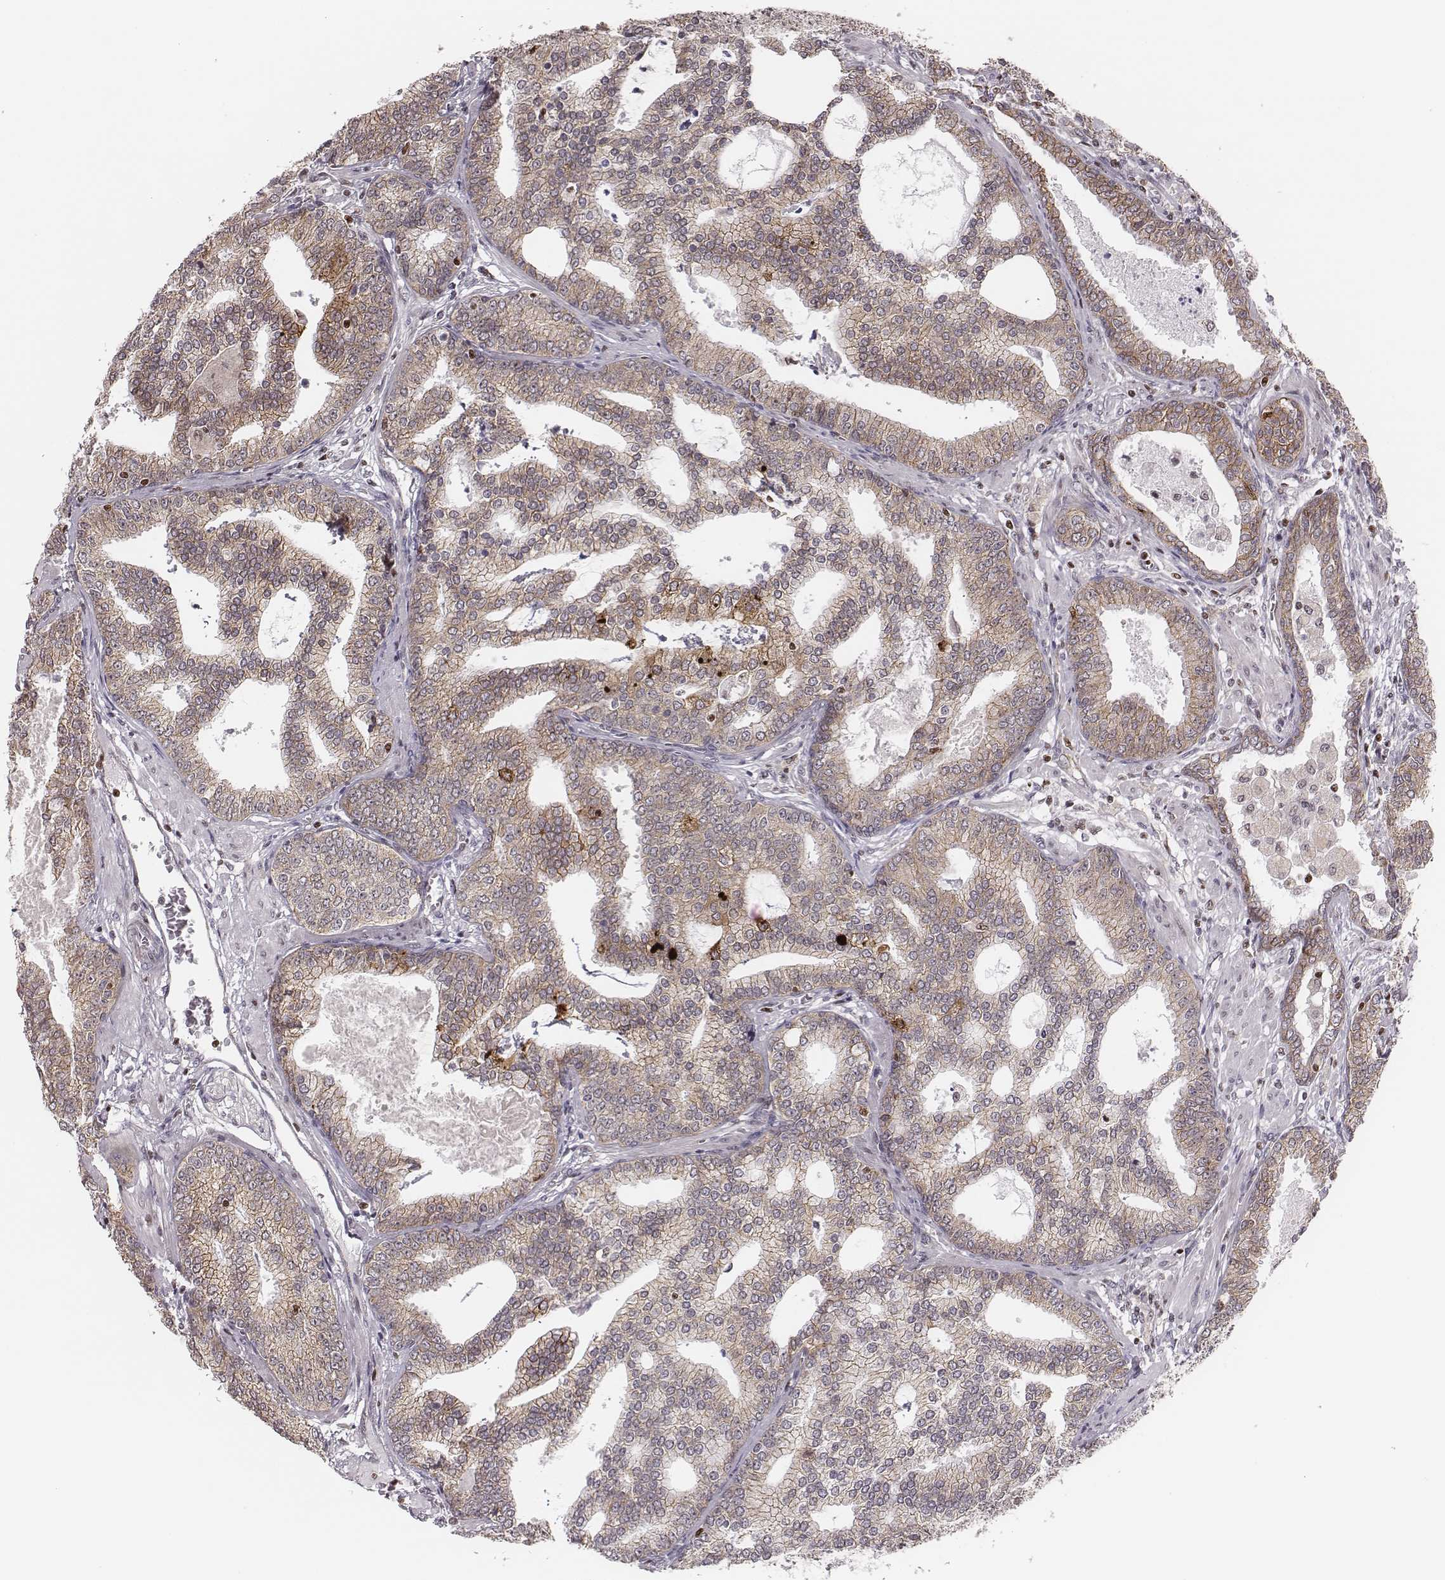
{"staining": {"intensity": "weak", "quantity": "25%-75%", "location": "cytoplasmic/membranous"}, "tissue": "prostate cancer", "cell_type": "Tumor cells", "image_type": "cancer", "snomed": [{"axis": "morphology", "description": "Adenocarcinoma, NOS"}, {"axis": "topography", "description": "Prostate"}], "caption": "Immunohistochemical staining of prostate cancer (adenocarcinoma) exhibits low levels of weak cytoplasmic/membranous protein staining in approximately 25%-75% of tumor cells.", "gene": "WDR59", "patient": {"sex": "male", "age": 64}}